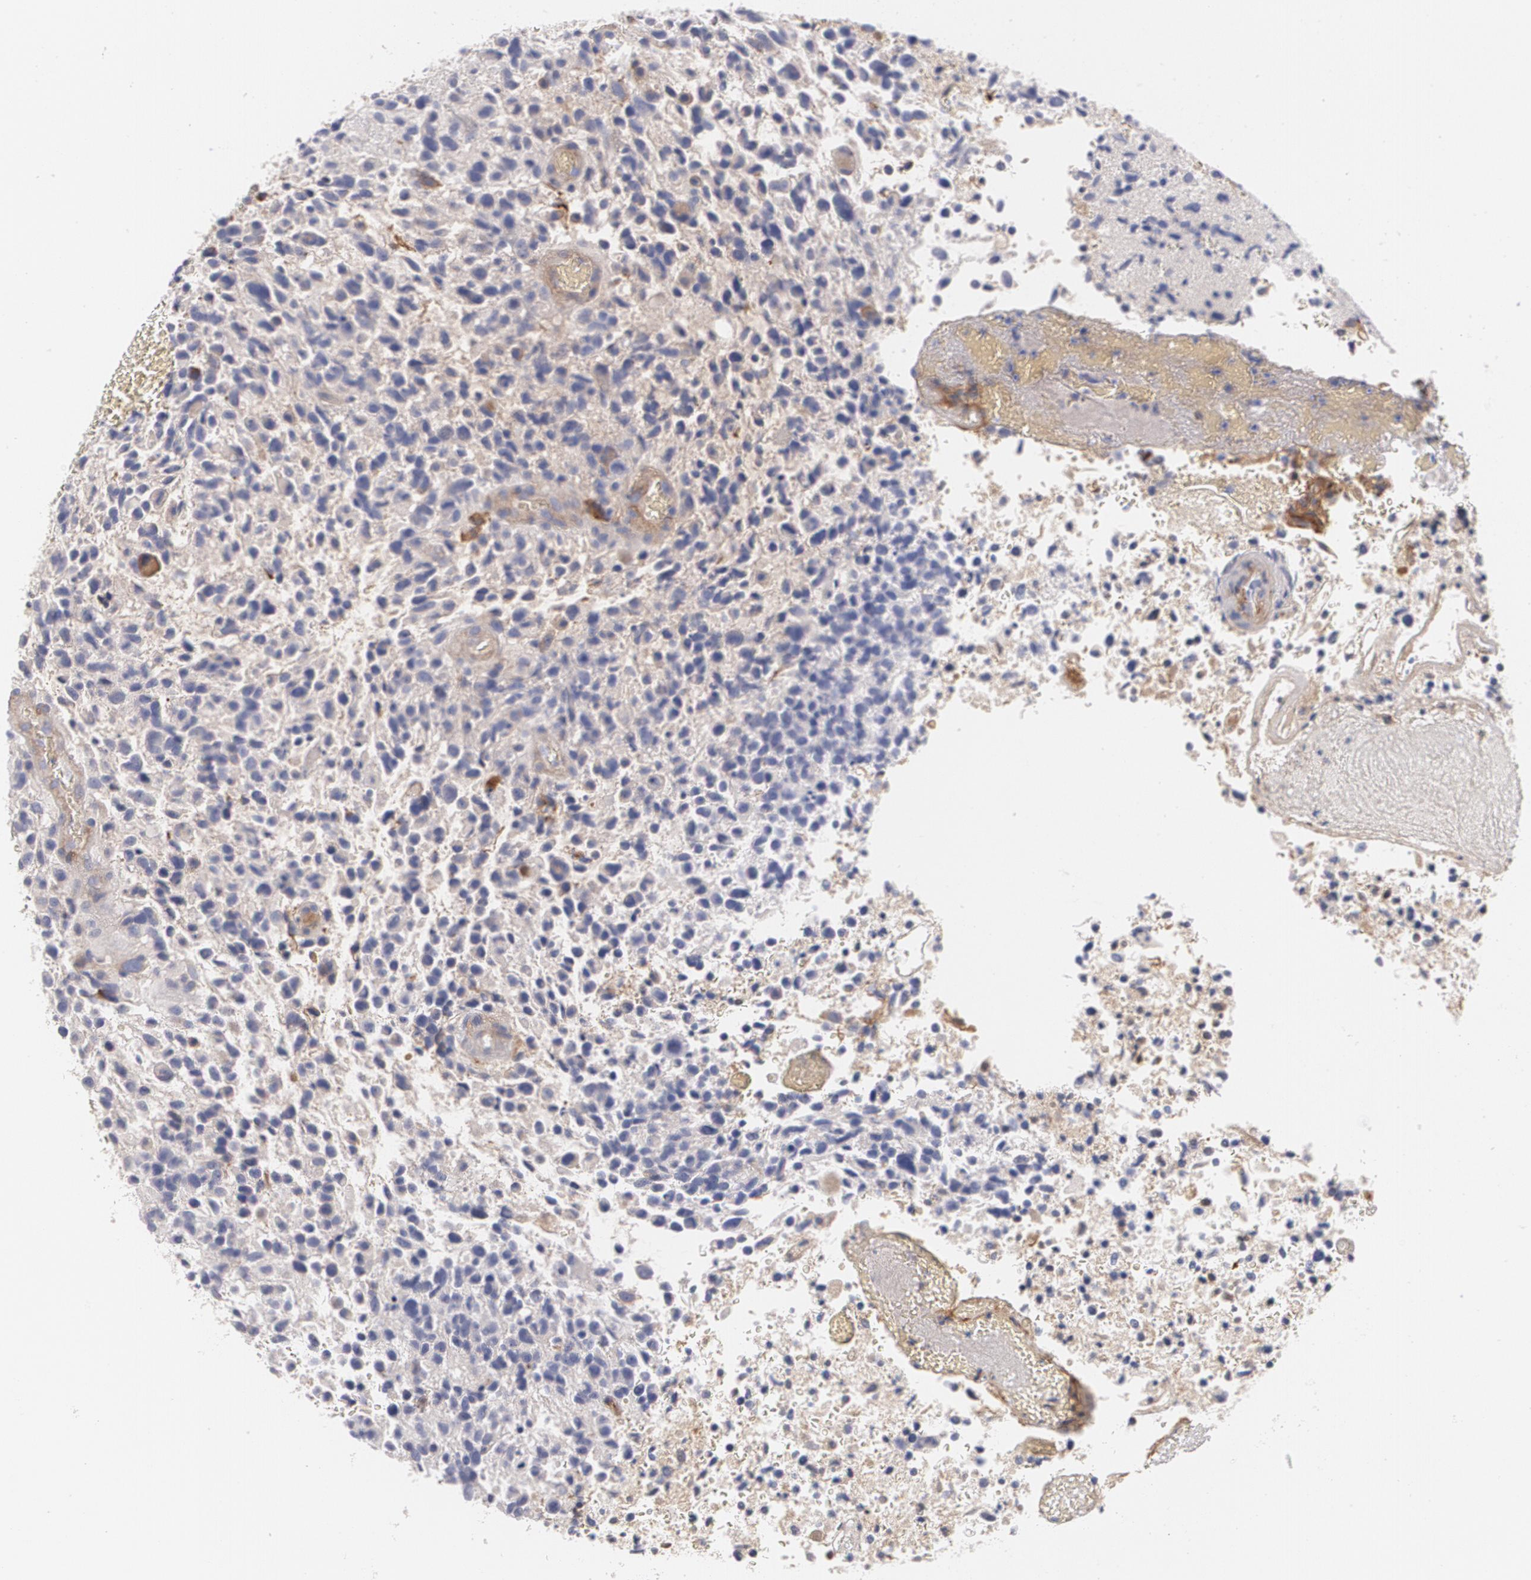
{"staining": {"intensity": "negative", "quantity": "none", "location": "none"}, "tissue": "glioma", "cell_type": "Tumor cells", "image_type": "cancer", "snomed": [{"axis": "morphology", "description": "Glioma, malignant, High grade"}, {"axis": "topography", "description": "Brain"}], "caption": "The image demonstrates no significant positivity in tumor cells of malignant glioma (high-grade).", "gene": "FBLN1", "patient": {"sex": "male", "age": 72}}